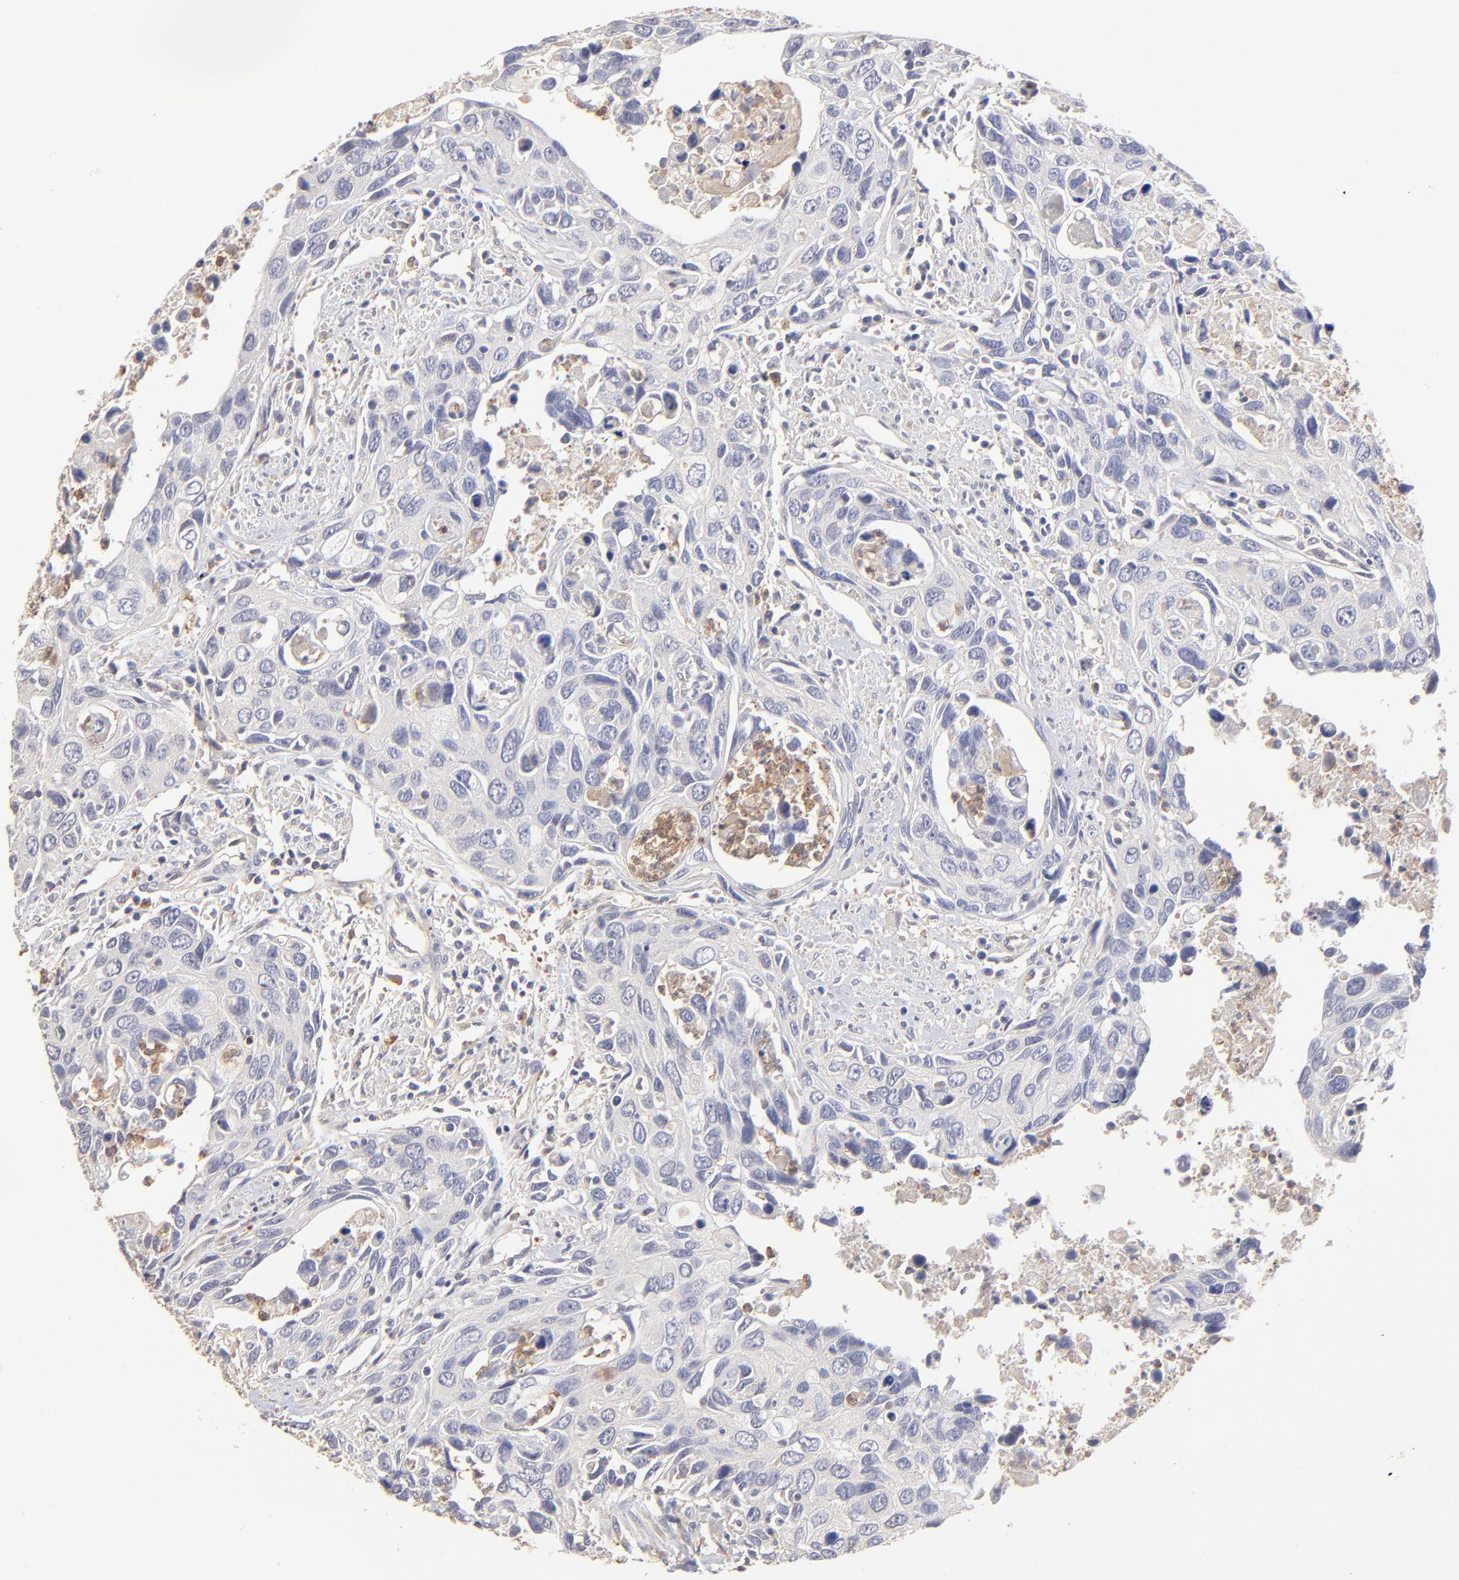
{"staining": {"intensity": "negative", "quantity": "none", "location": "none"}, "tissue": "urothelial cancer", "cell_type": "Tumor cells", "image_type": "cancer", "snomed": [{"axis": "morphology", "description": "Urothelial carcinoma, High grade"}, {"axis": "topography", "description": "Urinary bladder"}], "caption": "There is no significant positivity in tumor cells of high-grade urothelial carcinoma.", "gene": "ASB7", "patient": {"sex": "male", "age": 71}}